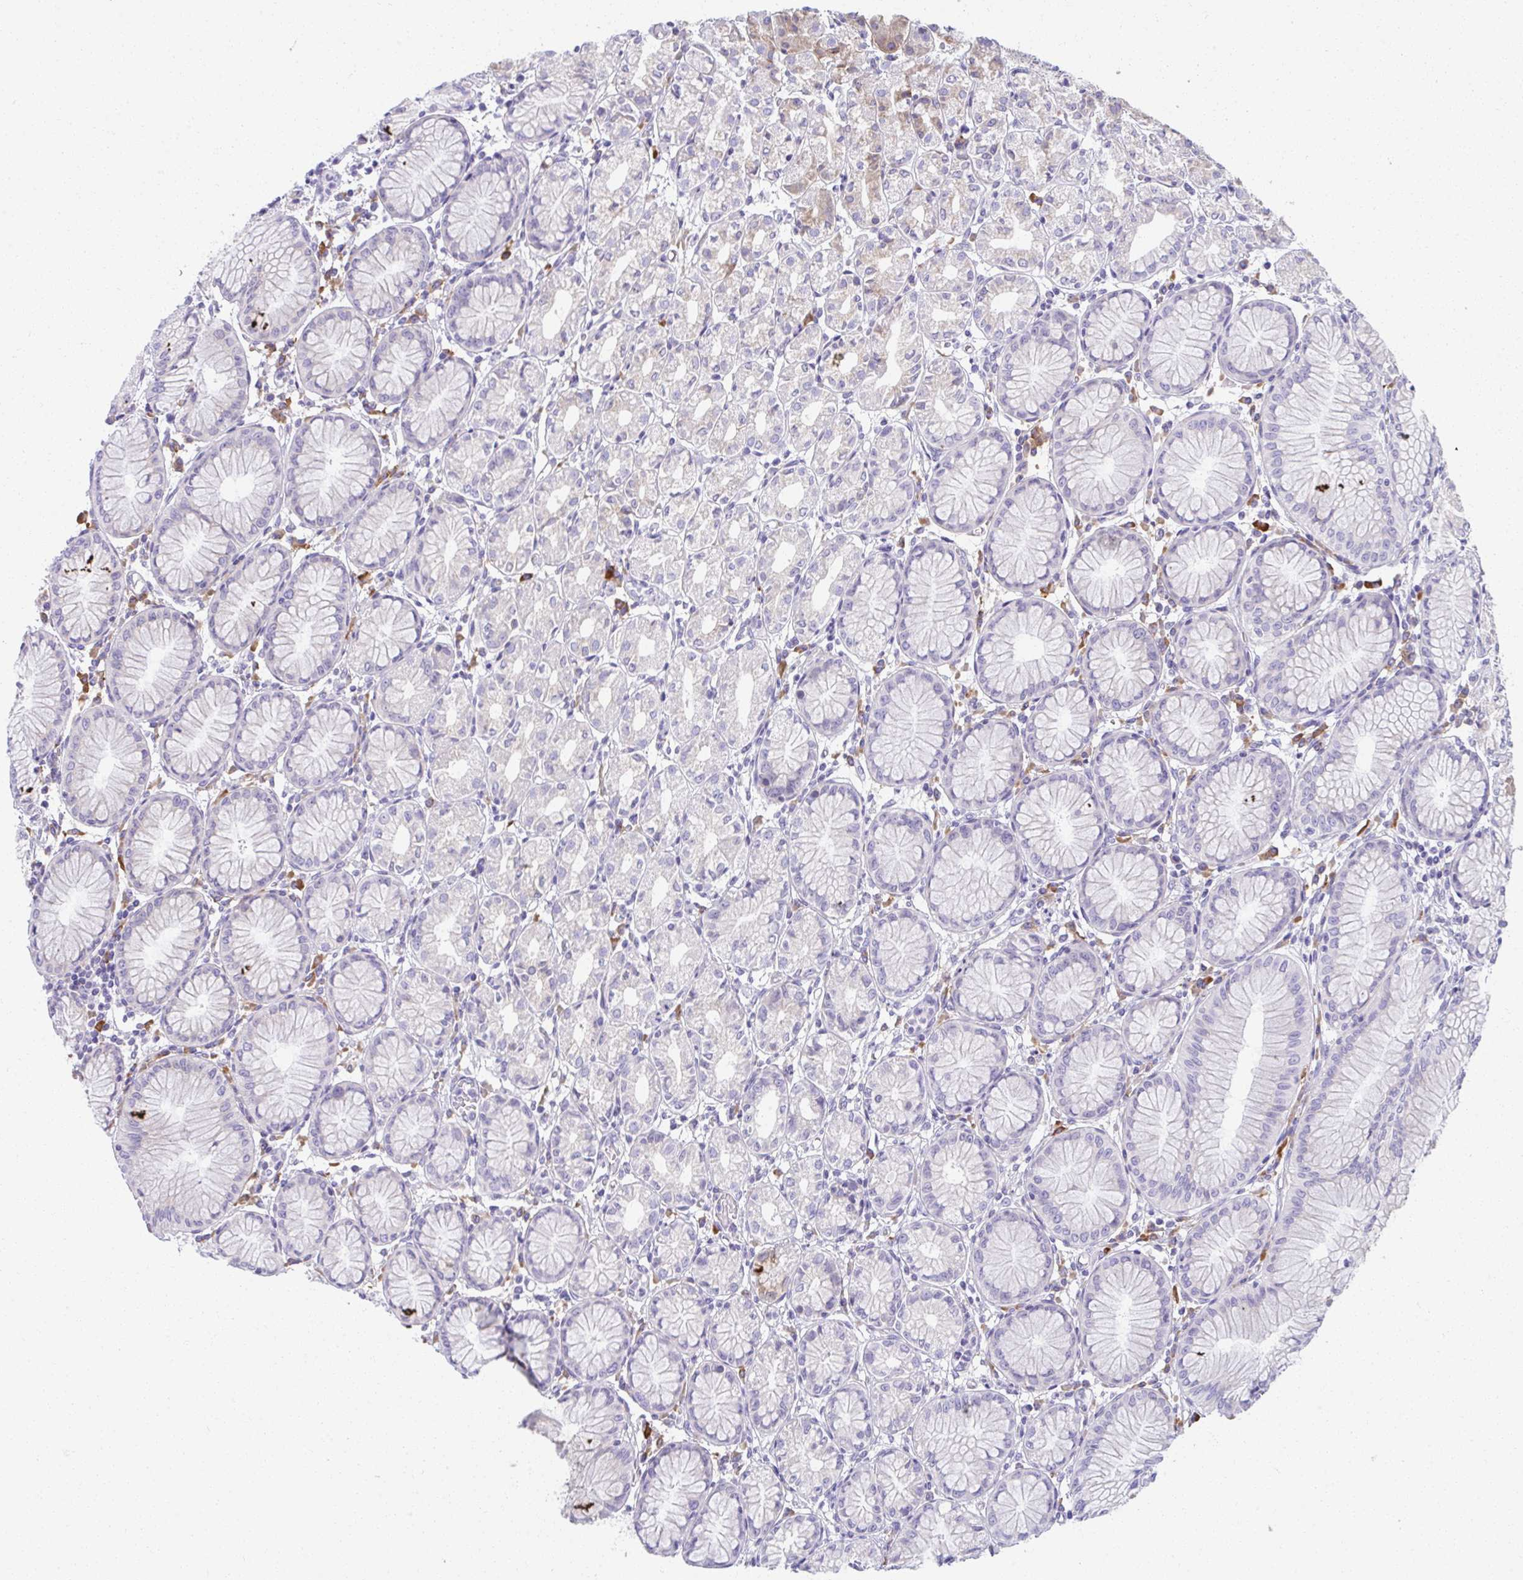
{"staining": {"intensity": "moderate", "quantity": "<25%", "location": "cytoplasmic/membranous"}, "tissue": "stomach", "cell_type": "Glandular cells", "image_type": "normal", "snomed": [{"axis": "morphology", "description": "Normal tissue, NOS"}, {"axis": "topography", "description": "Stomach"}], "caption": "Stomach stained with IHC shows moderate cytoplasmic/membranous expression in approximately <25% of glandular cells.", "gene": "FASLG", "patient": {"sex": "female", "age": 57}}